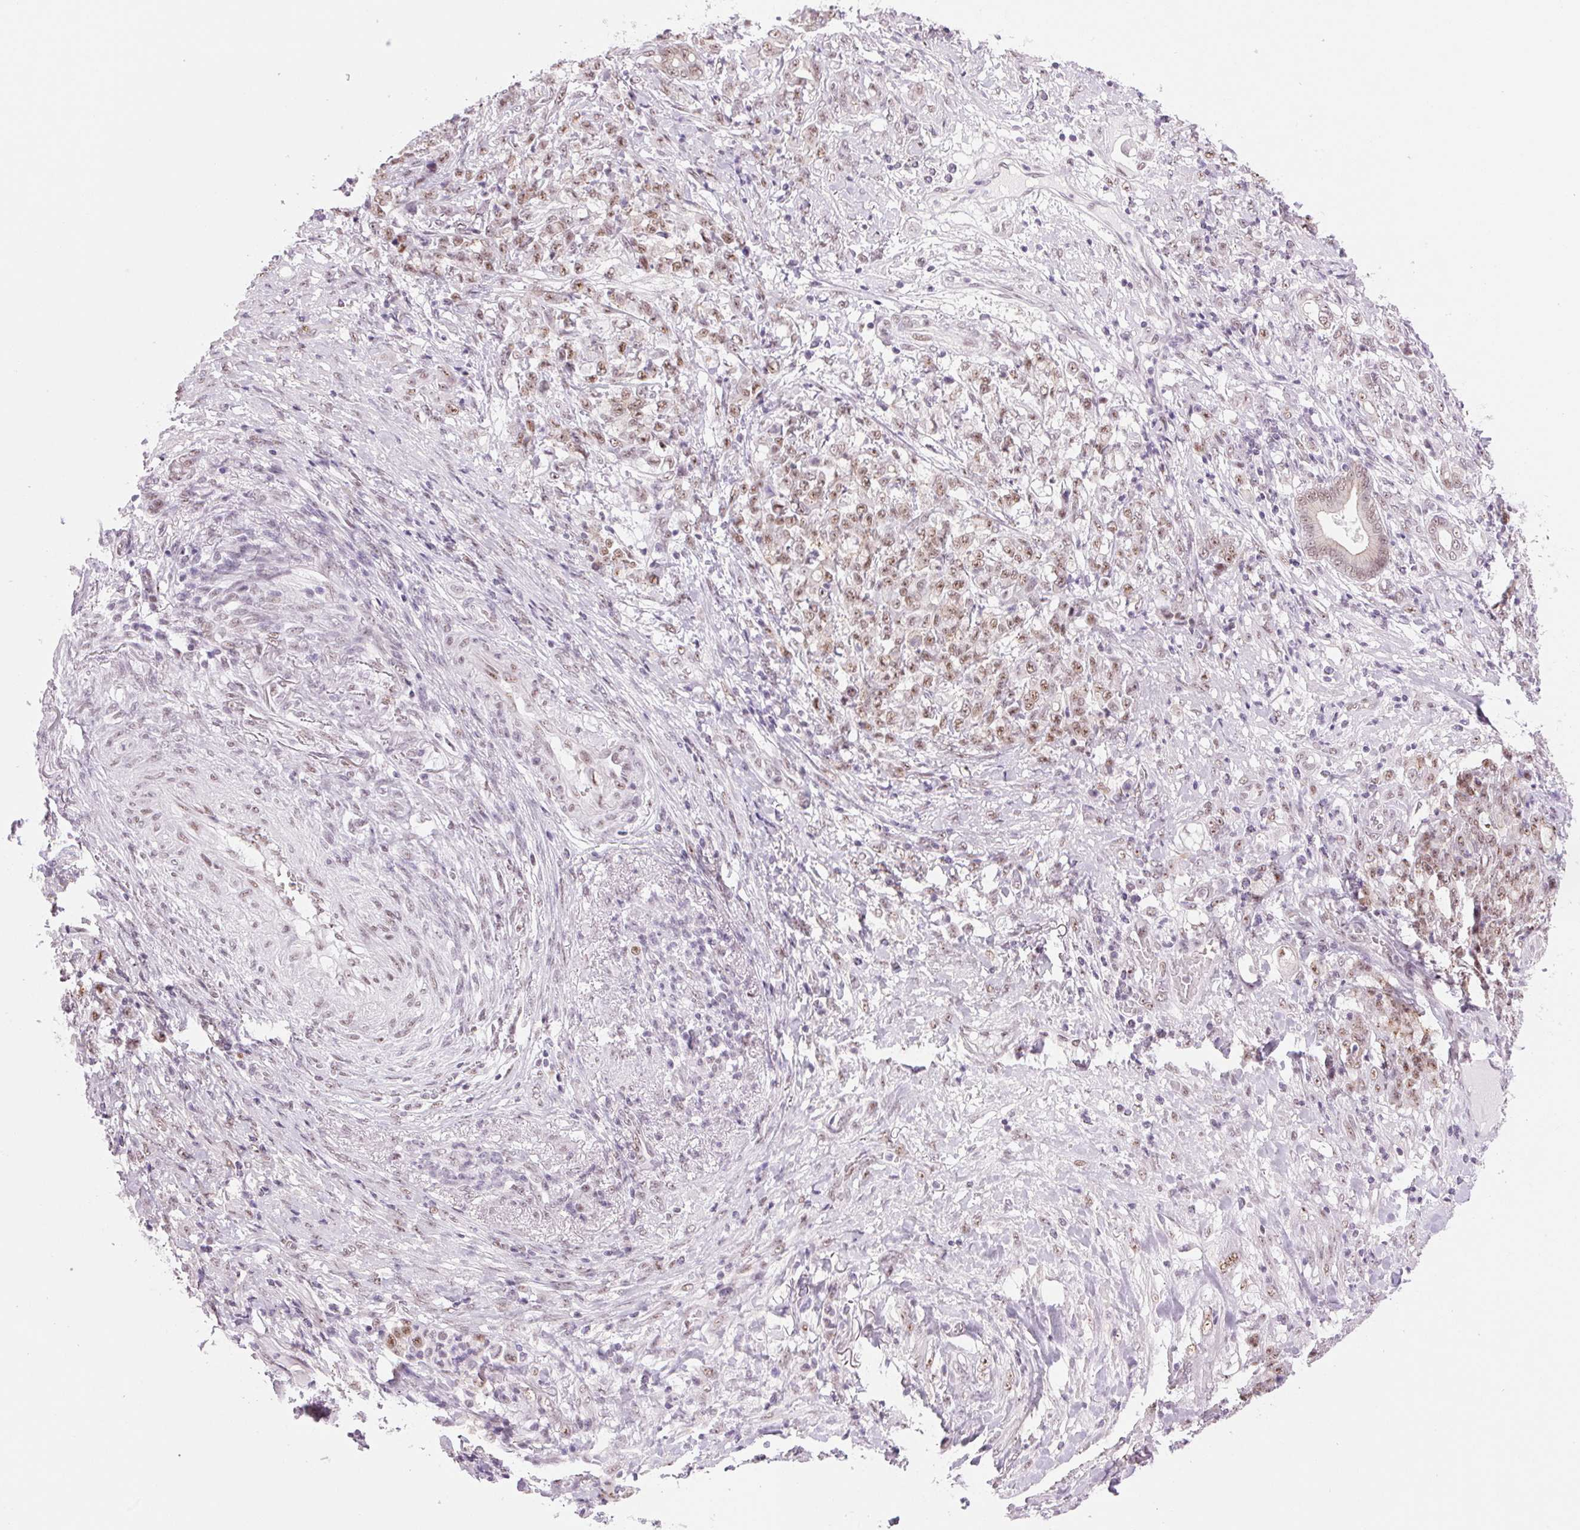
{"staining": {"intensity": "weak", "quantity": ">75%", "location": "nuclear"}, "tissue": "stomach cancer", "cell_type": "Tumor cells", "image_type": "cancer", "snomed": [{"axis": "morphology", "description": "Adenocarcinoma, NOS"}, {"axis": "topography", "description": "Stomach"}], "caption": "A brown stain labels weak nuclear staining of a protein in human stomach cancer tumor cells.", "gene": "ZC3H14", "patient": {"sex": "female", "age": 79}}